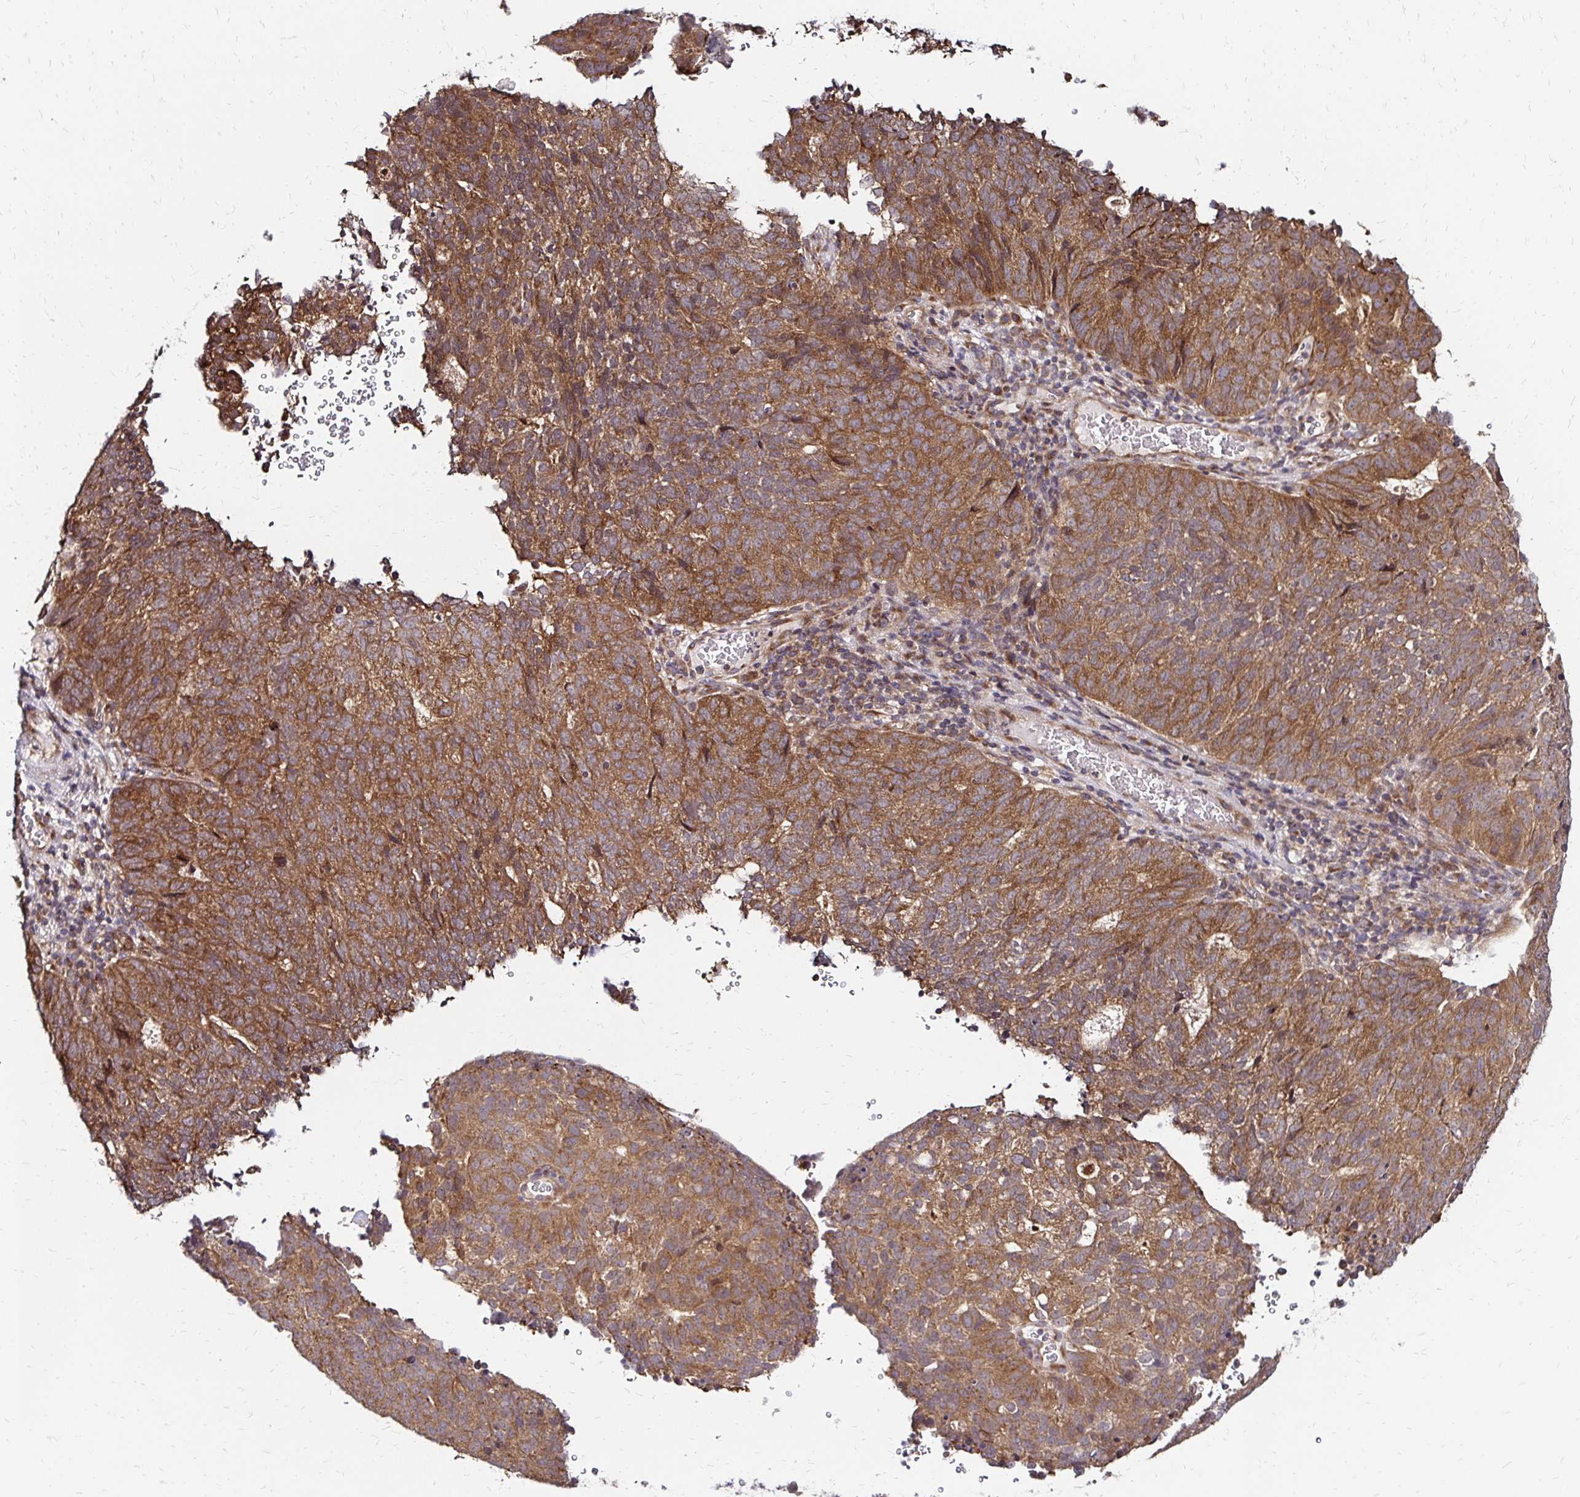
{"staining": {"intensity": "moderate", "quantity": ">75%", "location": "cytoplasmic/membranous"}, "tissue": "cervical cancer", "cell_type": "Tumor cells", "image_type": "cancer", "snomed": [{"axis": "morphology", "description": "Adenocarcinoma, NOS"}, {"axis": "topography", "description": "Cervix"}], "caption": "The micrograph demonstrates immunohistochemical staining of cervical cancer (adenocarcinoma). There is moderate cytoplasmic/membranous positivity is seen in about >75% of tumor cells.", "gene": "ZW10", "patient": {"sex": "female", "age": 38}}